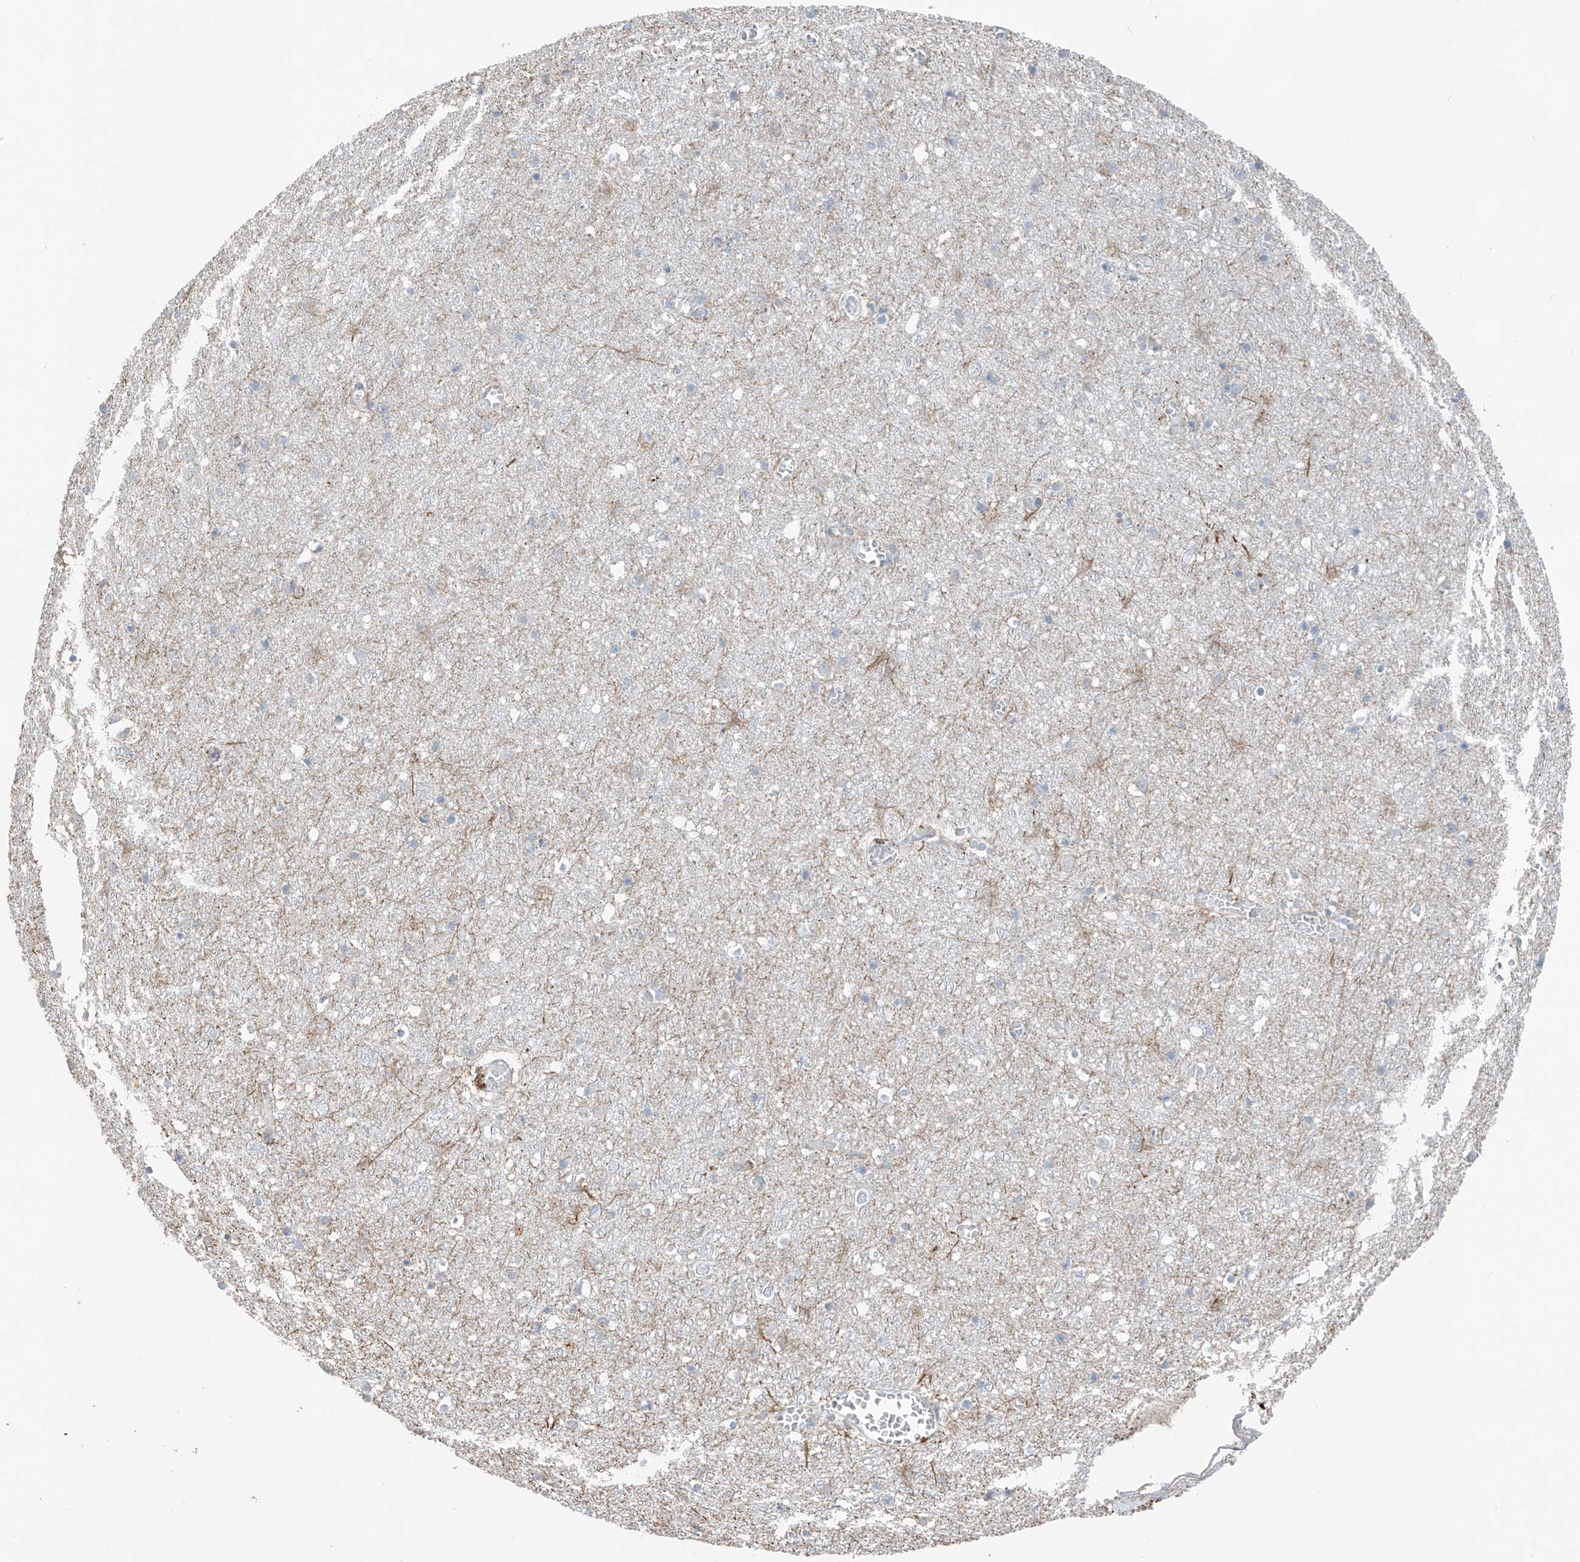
{"staining": {"intensity": "negative", "quantity": "none", "location": "none"}, "tissue": "cerebral cortex", "cell_type": "Endothelial cells", "image_type": "normal", "snomed": [{"axis": "morphology", "description": "Normal tissue, NOS"}, {"axis": "topography", "description": "Cerebral cortex"}], "caption": "This is a micrograph of IHC staining of normal cerebral cortex, which shows no positivity in endothelial cells. (DAB (3,3'-diaminobenzidine) IHC with hematoxylin counter stain).", "gene": "GALNTL6", "patient": {"sex": "female", "age": 64}}